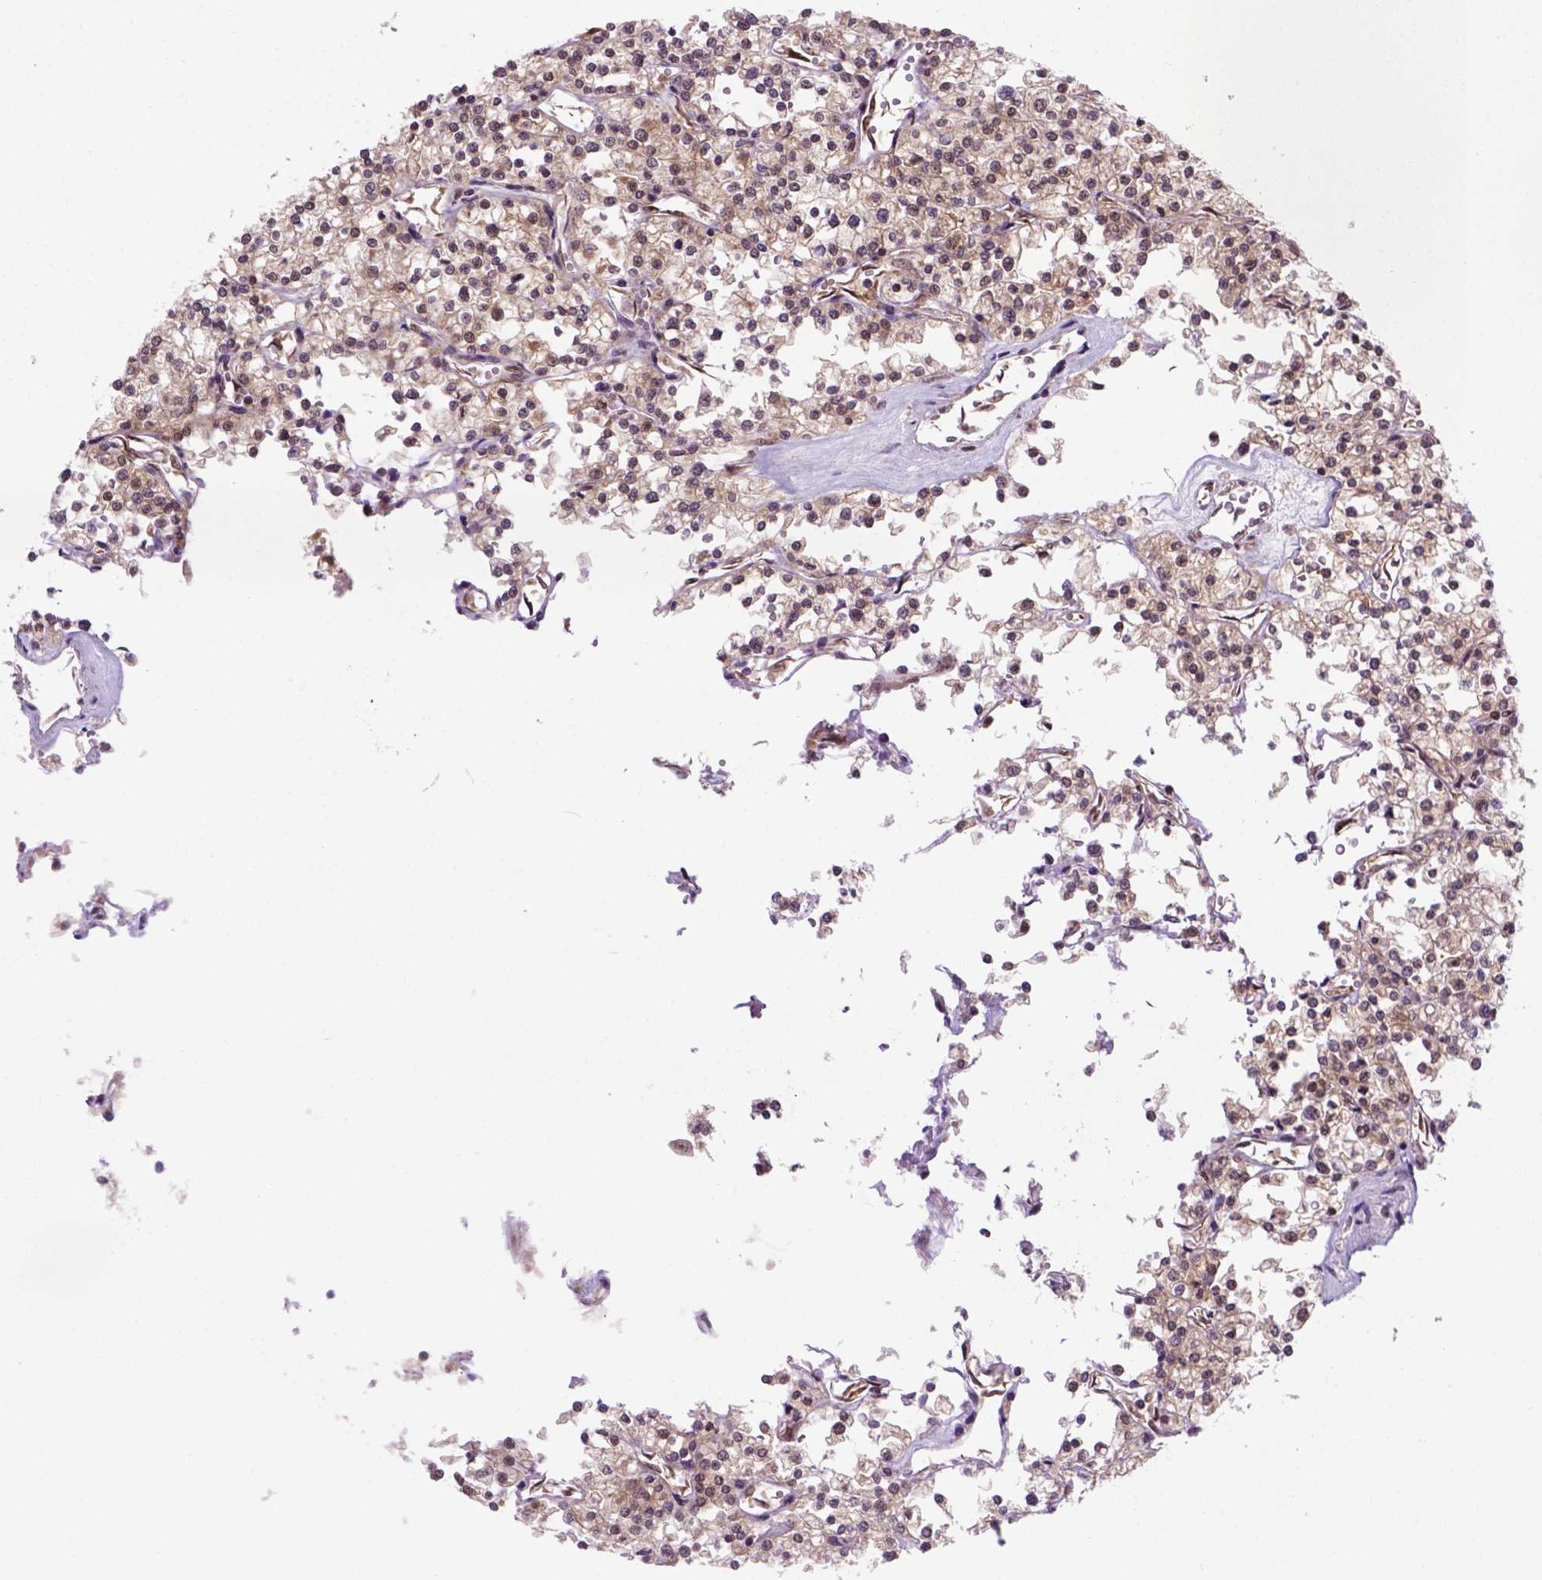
{"staining": {"intensity": "moderate", "quantity": "25%-75%", "location": "cytoplasmic/membranous,nuclear"}, "tissue": "renal cancer", "cell_type": "Tumor cells", "image_type": "cancer", "snomed": [{"axis": "morphology", "description": "Adenocarcinoma, NOS"}, {"axis": "topography", "description": "Kidney"}], "caption": "IHC staining of renal cancer (adenocarcinoma), which exhibits medium levels of moderate cytoplasmic/membranous and nuclear staining in about 25%-75% of tumor cells indicating moderate cytoplasmic/membranous and nuclear protein staining. The staining was performed using DAB (3,3'-diaminobenzidine) (brown) for protein detection and nuclei were counterstained in hematoxylin (blue).", "gene": "PSMC2", "patient": {"sex": "male", "age": 80}}